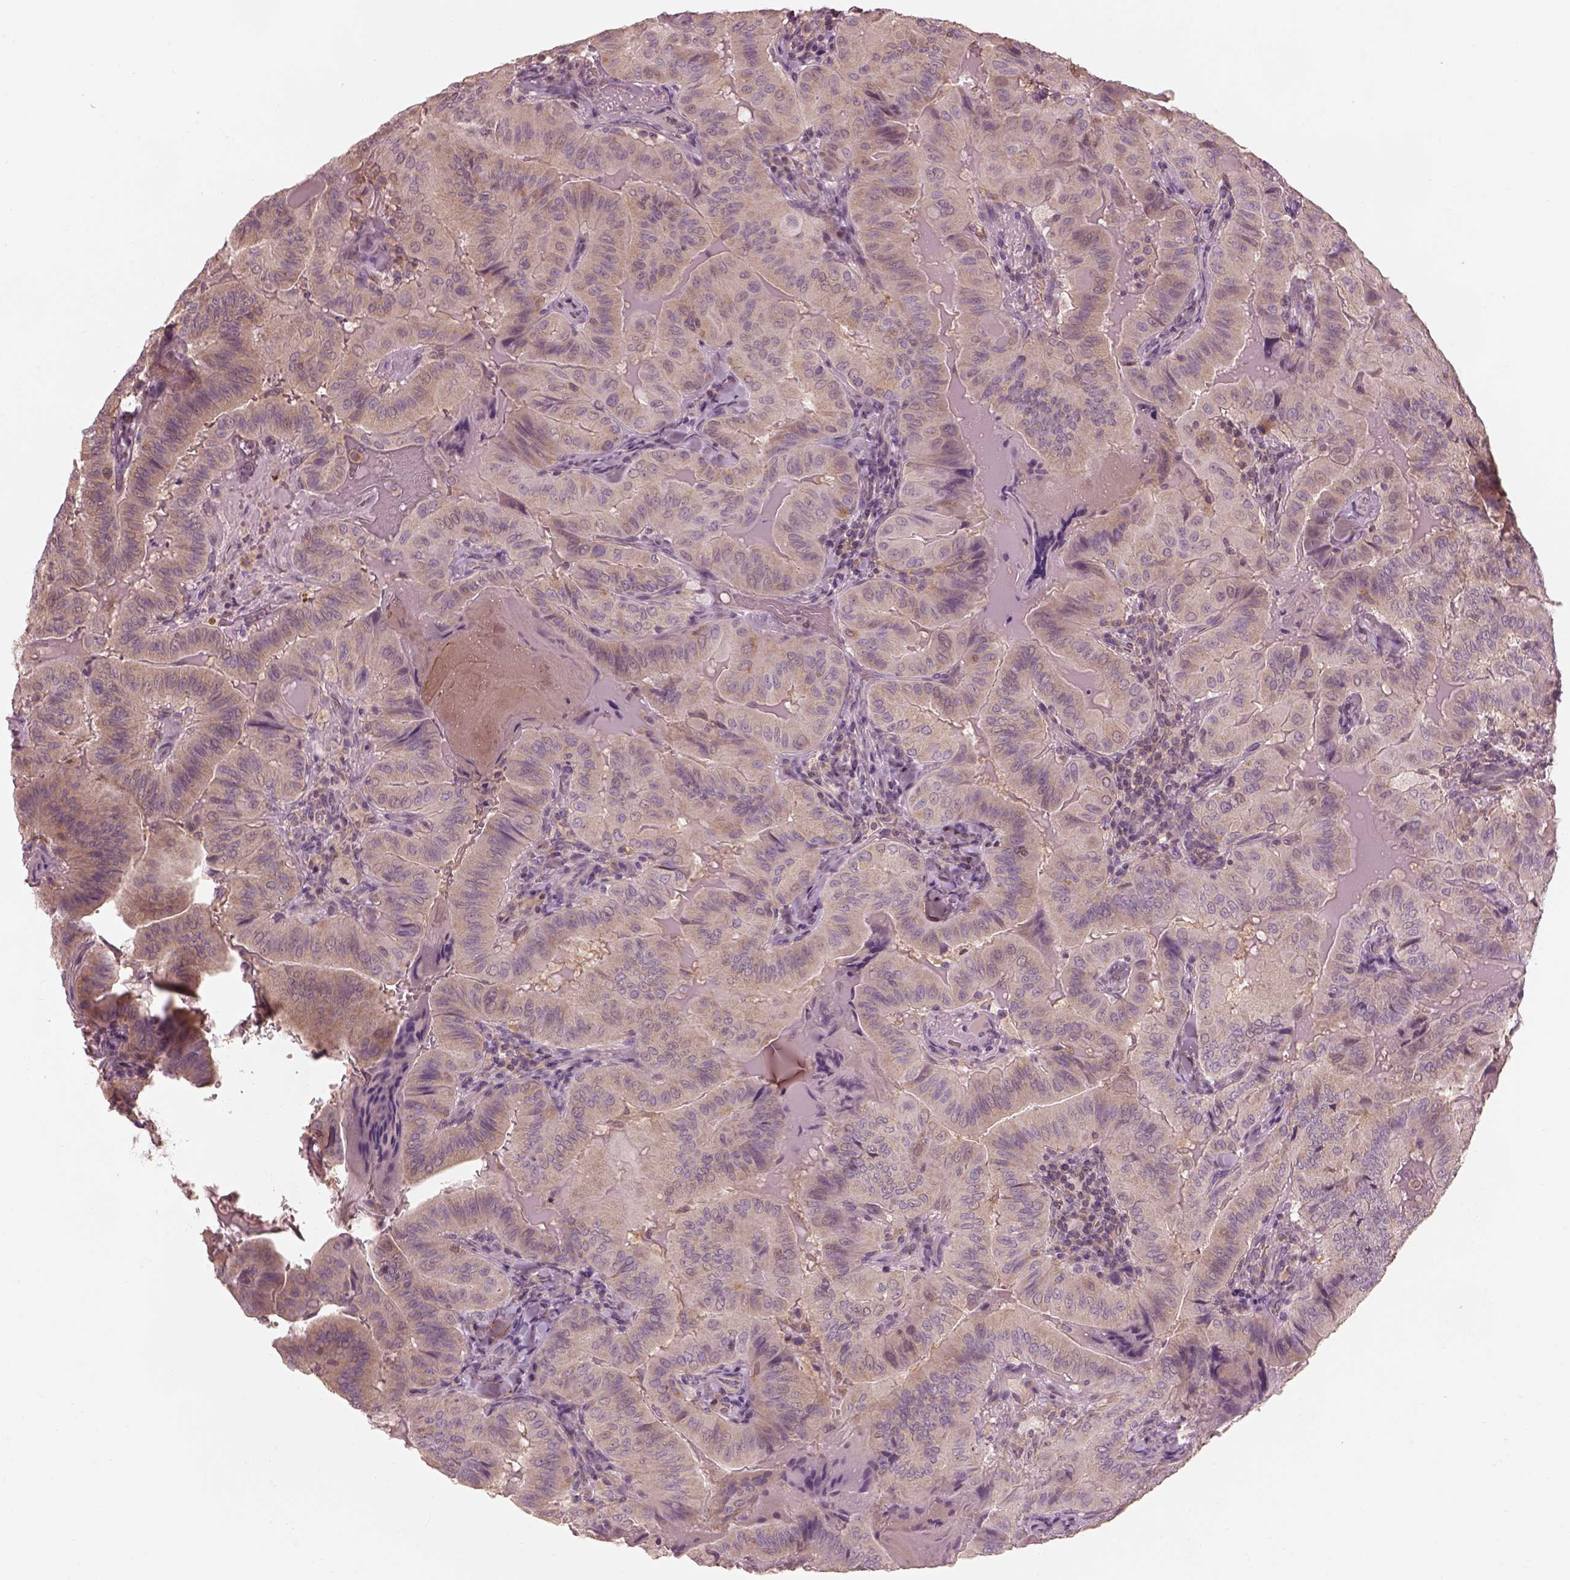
{"staining": {"intensity": "weak", "quantity": ">75%", "location": "cytoplasmic/membranous"}, "tissue": "thyroid cancer", "cell_type": "Tumor cells", "image_type": "cancer", "snomed": [{"axis": "morphology", "description": "Papillary adenocarcinoma, NOS"}, {"axis": "topography", "description": "Thyroid gland"}], "caption": "Immunohistochemical staining of human papillary adenocarcinoma (thyroid) reveals weak cytoplasmic/membranous protein expression in about >75% of tumor cells. Nuclei are stained in blue.", "gene": "PRKACG", "patient": {"sex": "female", "age": 68}}